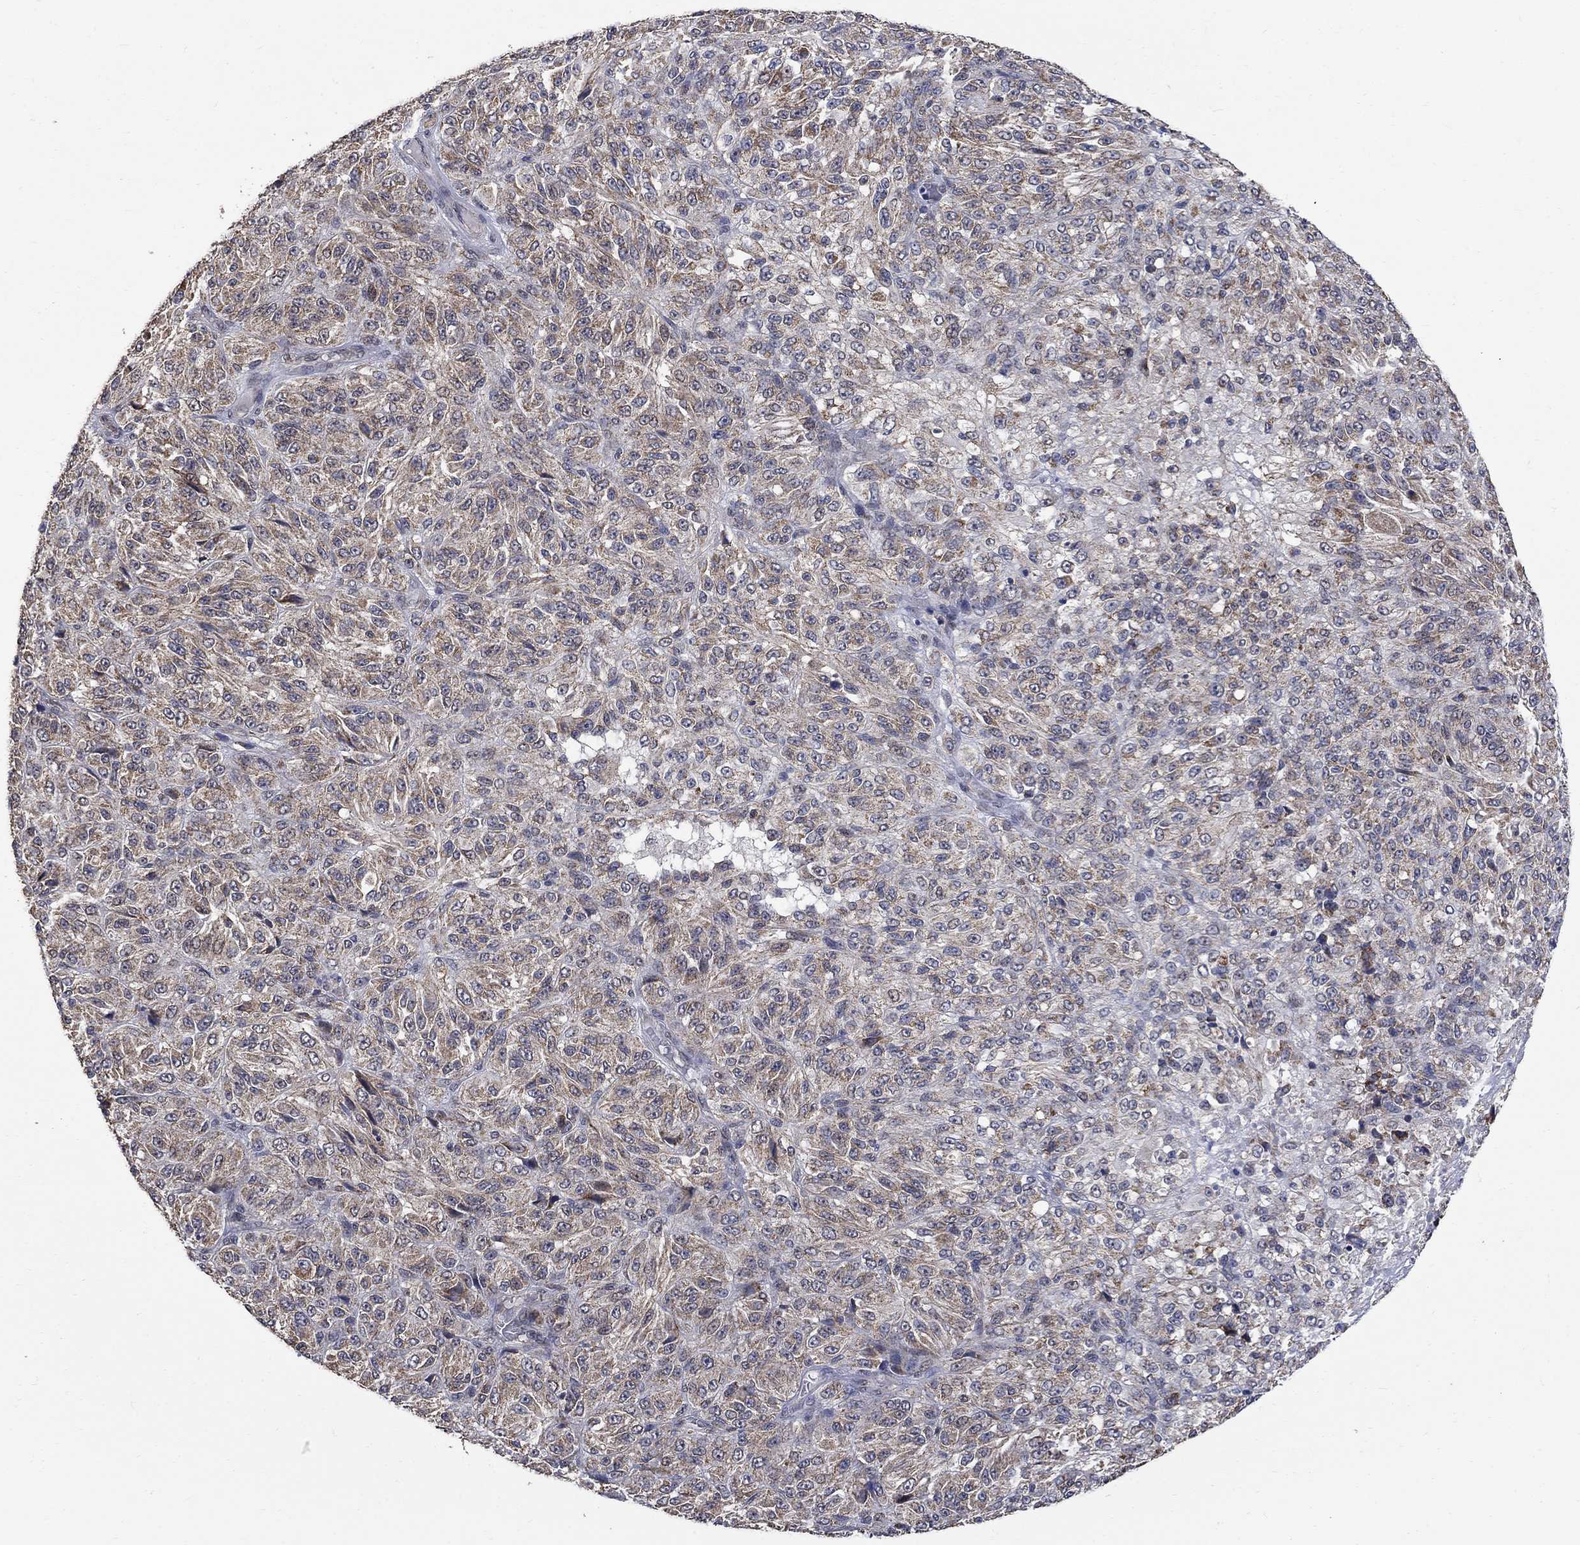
{"staining": {"intensity": "moderate", "quantity": "<25%", "location": "cytoplasmic/membranous"}, "tissue": "melanoma", "cell_type": "Tumor cells", "image_type": "cancer", "snomed": [{"axis": "morphology", "description": "Malignant melanoma, Metastatic site"}, {"axis": "topography", "description": "Brain"}], "caption": "Melanoma stained for a protein (brown) reveals moderate cytoplasmic/membranous positive staining in approximately <25% of tumor cells.", "gene": "ANKRA2", "patient": {"sex": "female", "age": 56}}